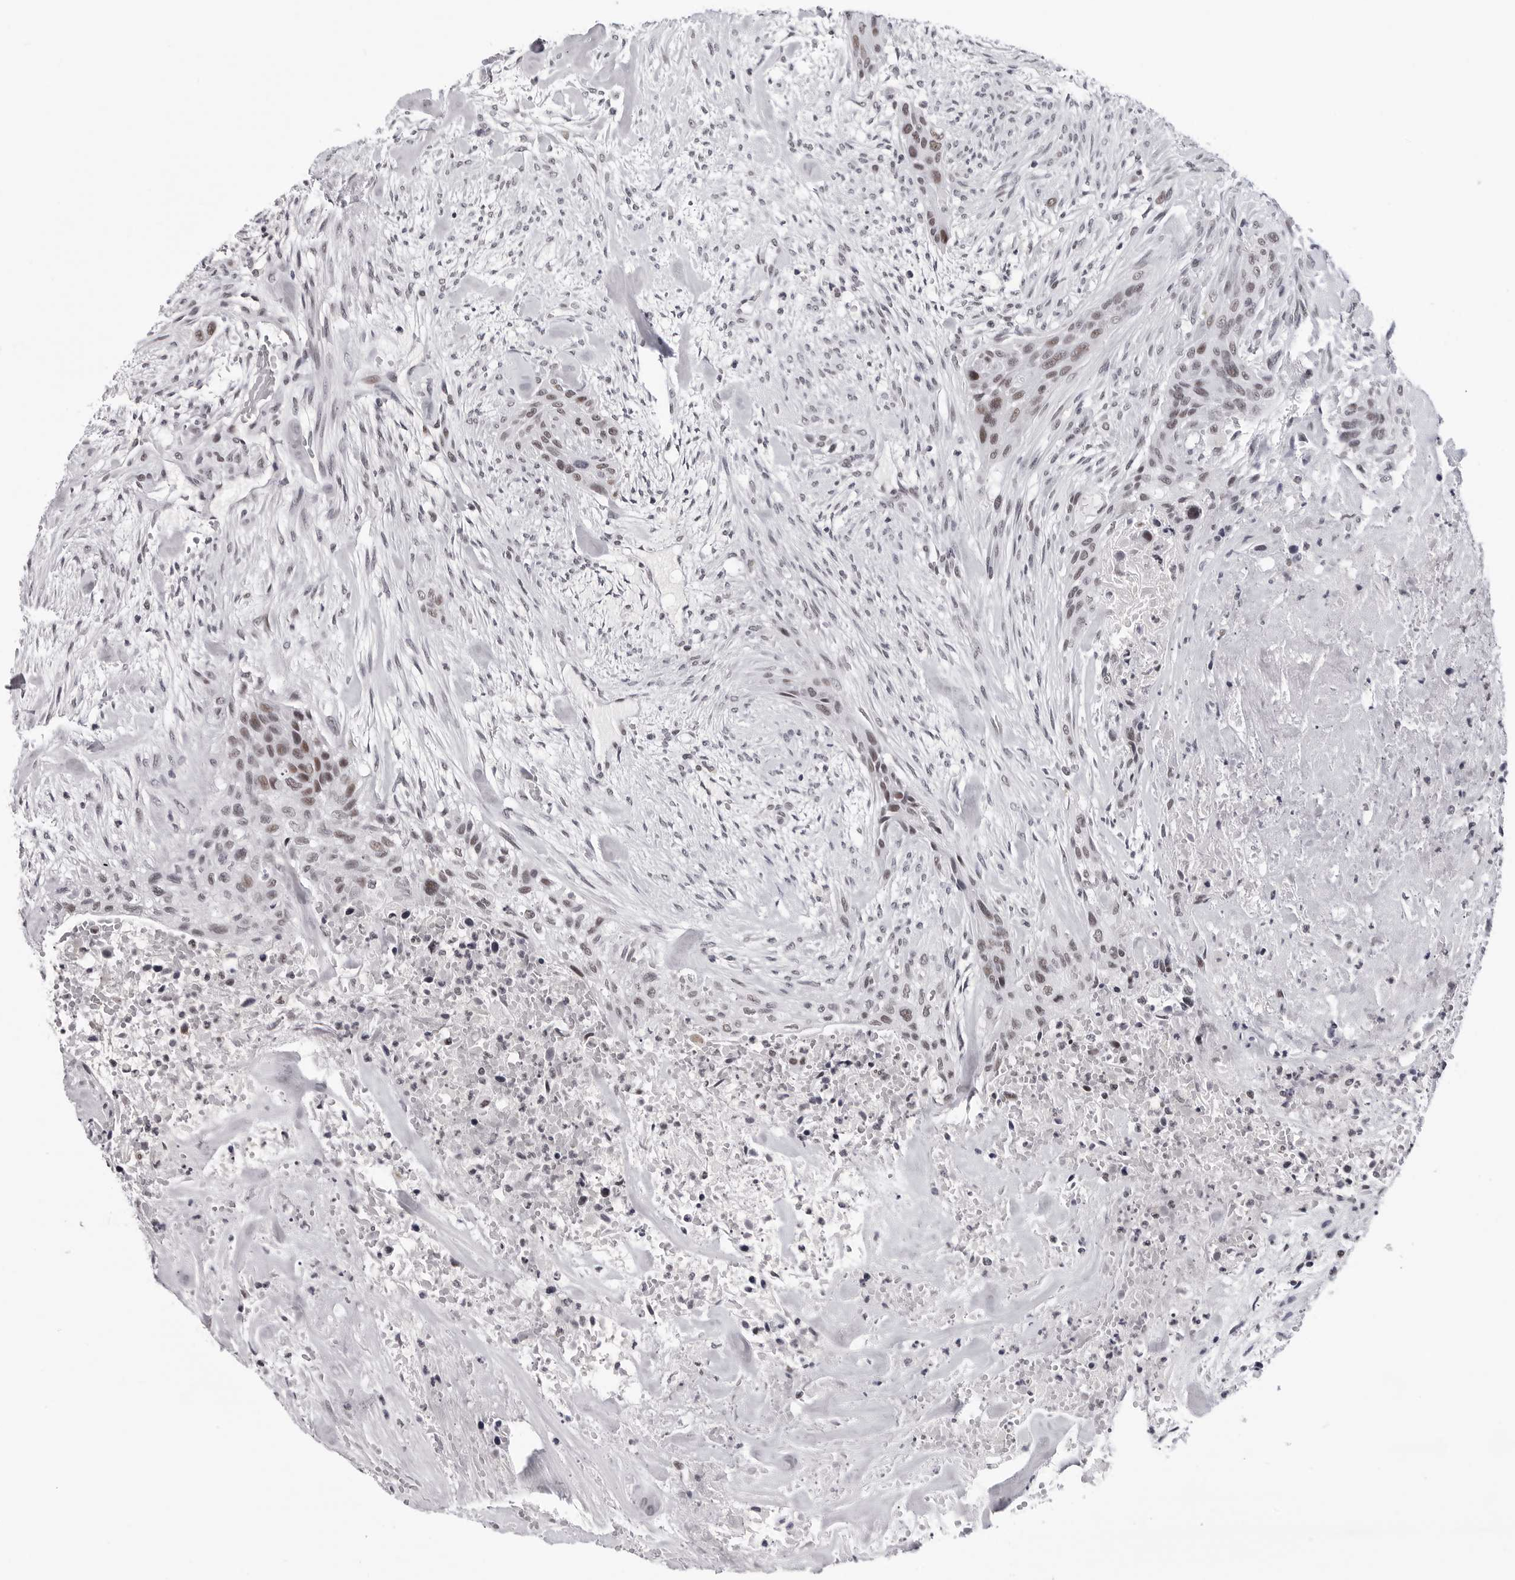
{"staining": {"intensity": "moderate", "quantity": ">75%", "location": "nuclear"}, "tissue": "urothelial cancer", "cell_type": "Tumor cells", "image_type": "cancer", "snomed": [{"axis": "morphology", "description": "Urothelial carcinoma, High grade"}, {"axis": "topography", "description": "Urinary bladder"}], "caption": "Urothelial cancer tissue demonstrates moderate nuclear staining in approximately >75% of tumor cells, visualized by immunohistochemistry.", "gene": "SF3B4", "patient": {"sex": "male", "age": 35}}